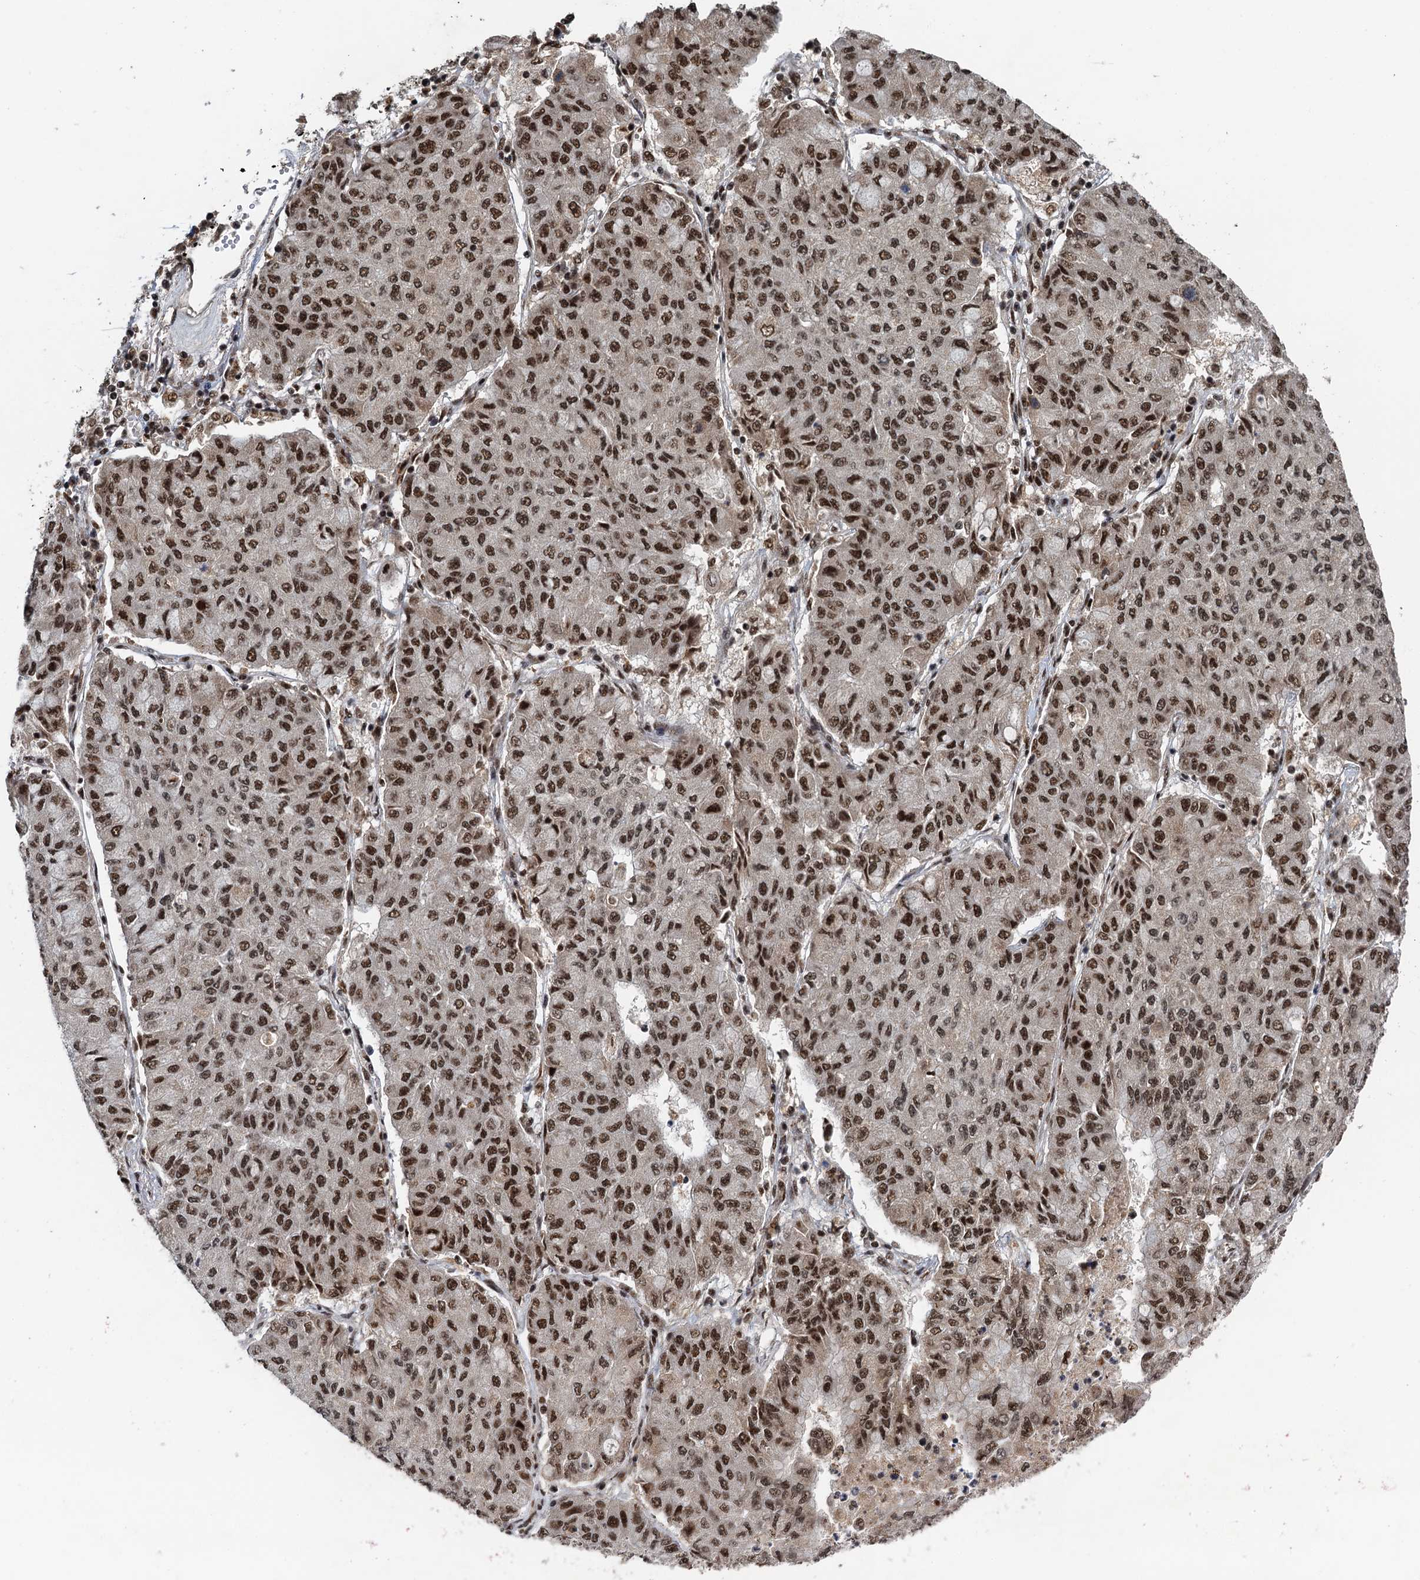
{"staining": {"intensity": "moderate", "quantity": ">75%", "location": "nuclear"}, "tissue": "lung cancer", "cell_type": "Tumor cells", "image_type": "cancer", "snomed": [{"axis": "morphology", "description": "Squamous cell carcinoma, NOS"}, {"axis": "topography", "description": "Lung"}], "caption": "This micrograph demonstrates immunohistochemistry (IHC) staining of squamous cell carcinoma (lung), with medium moderate nuclear expression in about >75% of tumor cells.", "gene": "ZC3H18", "patient": {"sex": "male", "age": 74}}